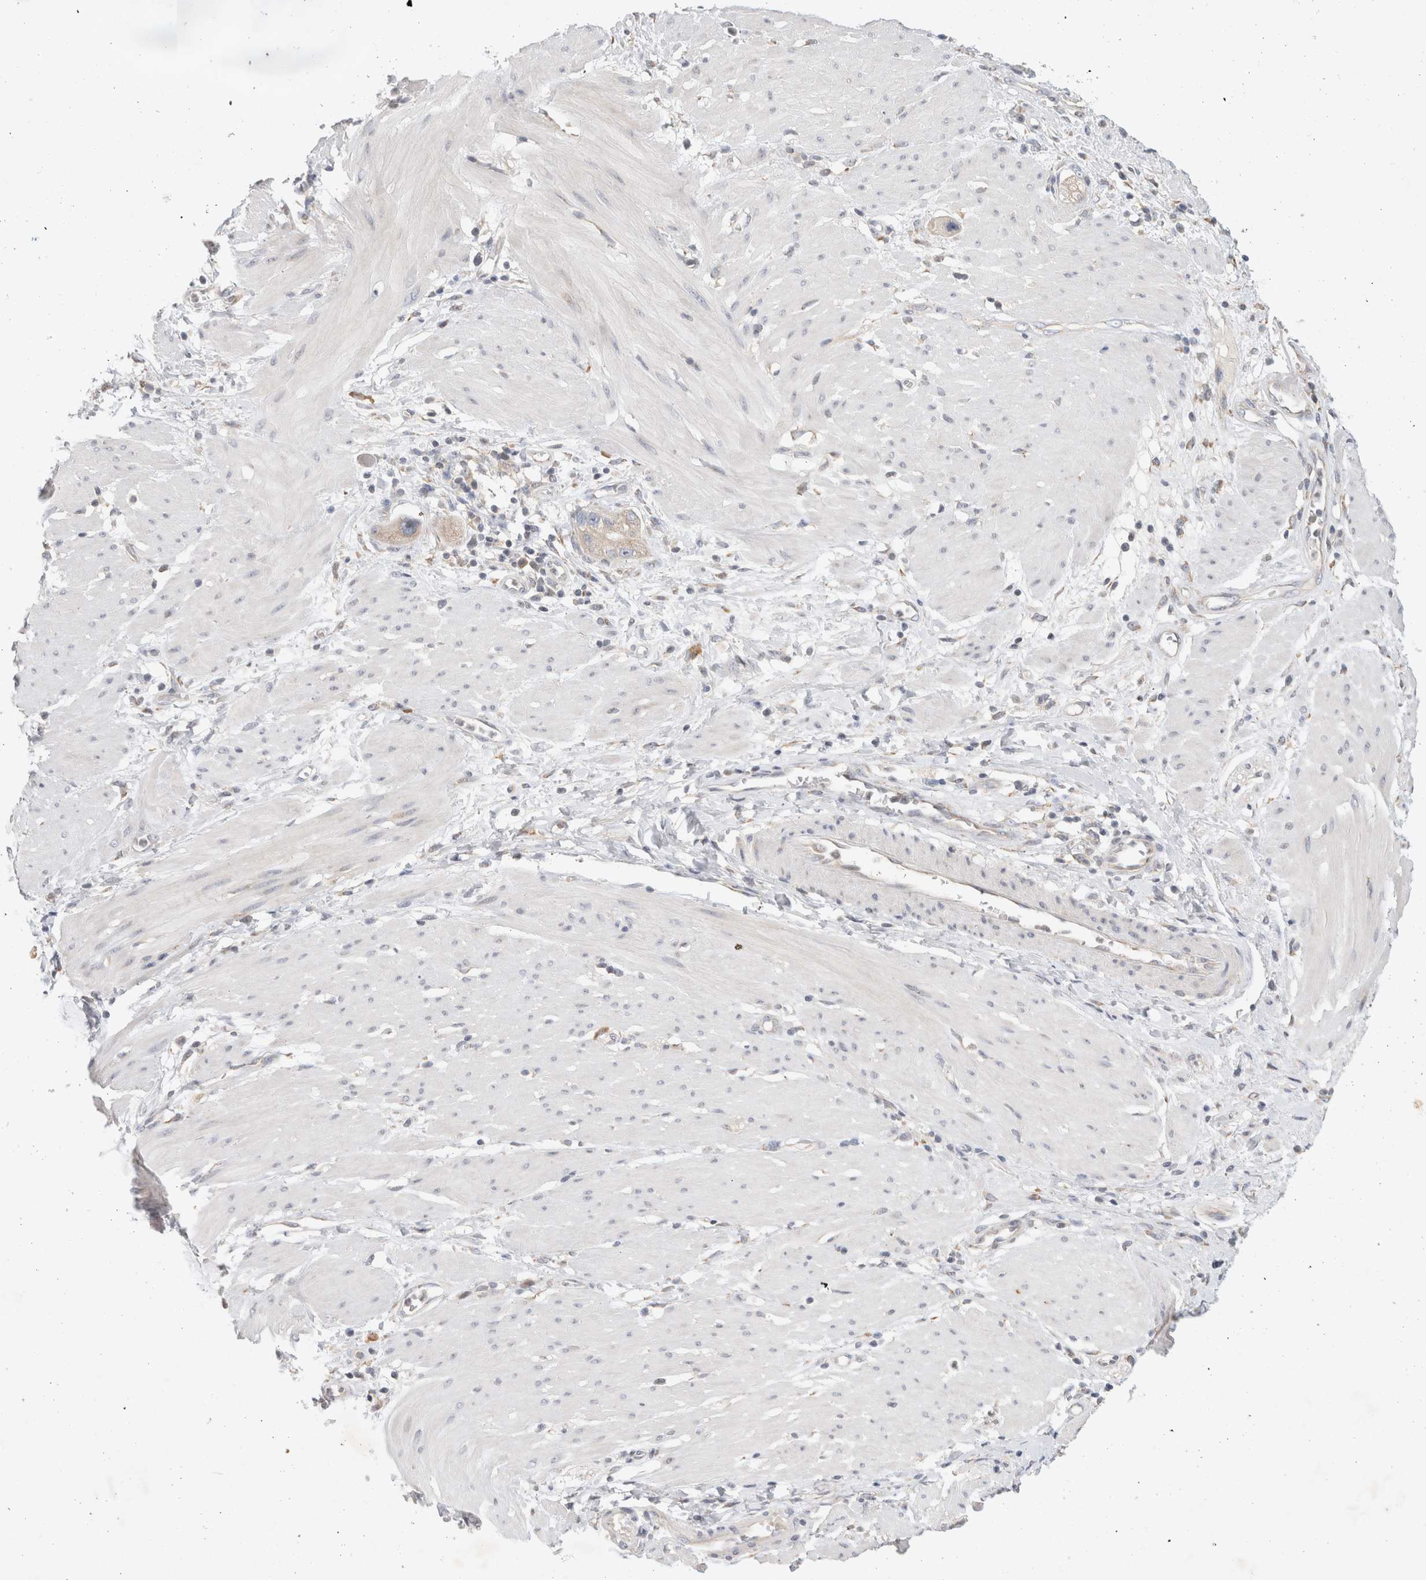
{"staining": {"intensity": "weak", "quantity": "<25%", "location": "cytoplasmic/membranous"}, "tissue": "stomach cancer", "cell_type": "Tumor cells", "image_type": "cancer", "snomed": [{"axis": "morphology", "description": "Adenocarcinoma, NOS"}, {"axis": "topography", "description": "Stomach"}, {"axis": "topography", "description": "Stomach, lower"}], "caption": "Immunohistochemical staining of human adenocarcinoma (stomach) reveals no significant positivity in tumor cells. (Stains: DAB immunohistochemistry with hematoxylin counter stain, Microscopy: brightfield microscopy at high magnification).", "gene": "NEDD4L", "patient": {"sex": "female", "age": 48}}